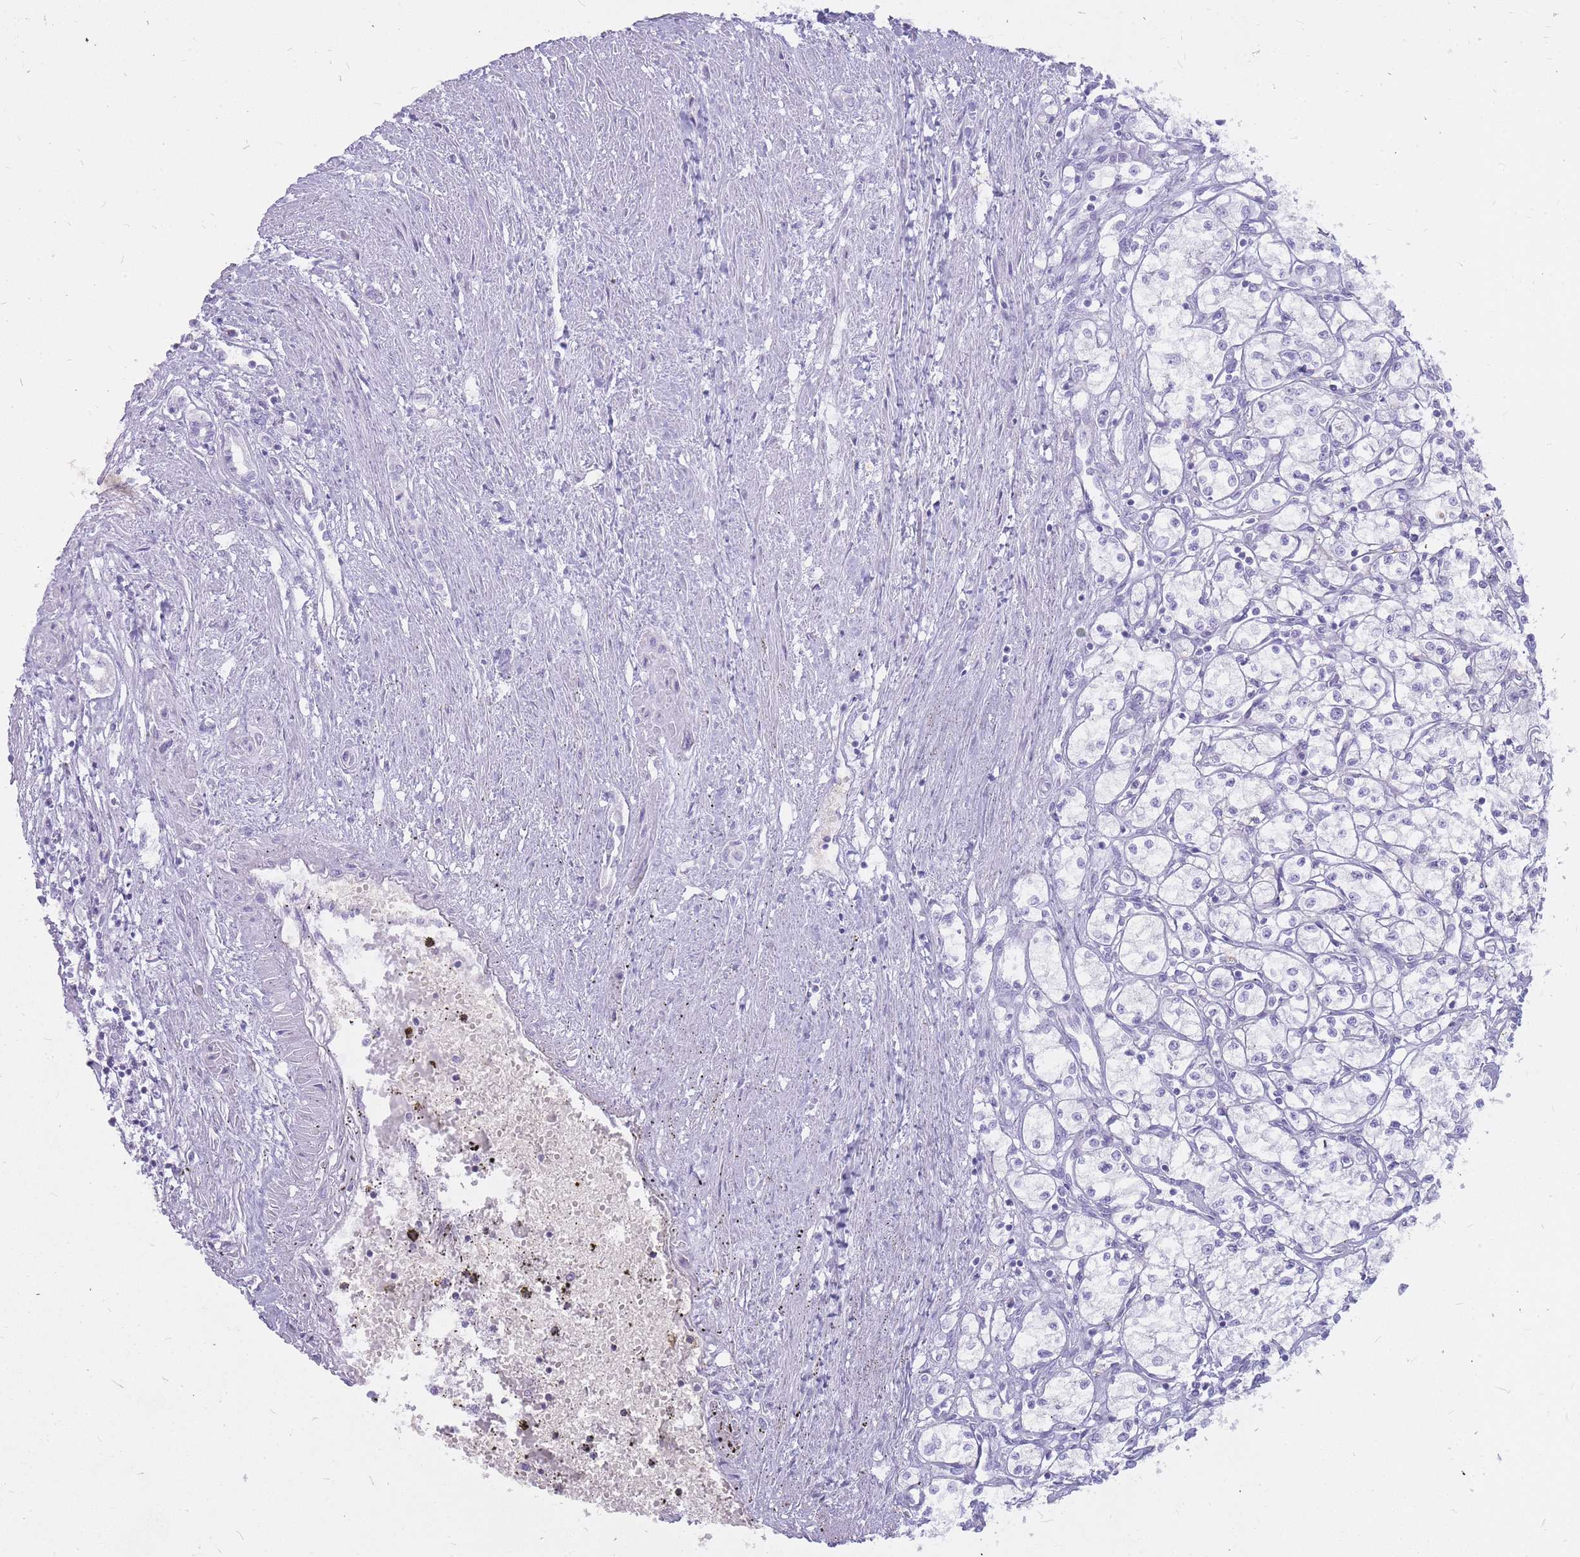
{"staining": {"intensity": "negative", "quantity": "none", "location": "none"}, "tissue": "renal cancer", "cell_type": "Tumor cells", "image_type": "cancer", "snomed": [{"axis": "morphology", "description": "Adenocarcinoma, NOS"}, {"axis": "topography", "description": "Kidney"}], "caption": "An immunohistochemistry (IHC) histopathology image of renal cancer is shown. There is no staining in tumor cells of renal cancer.", "gene": "INS", "patient": {"sex": "male", "age": 59}}